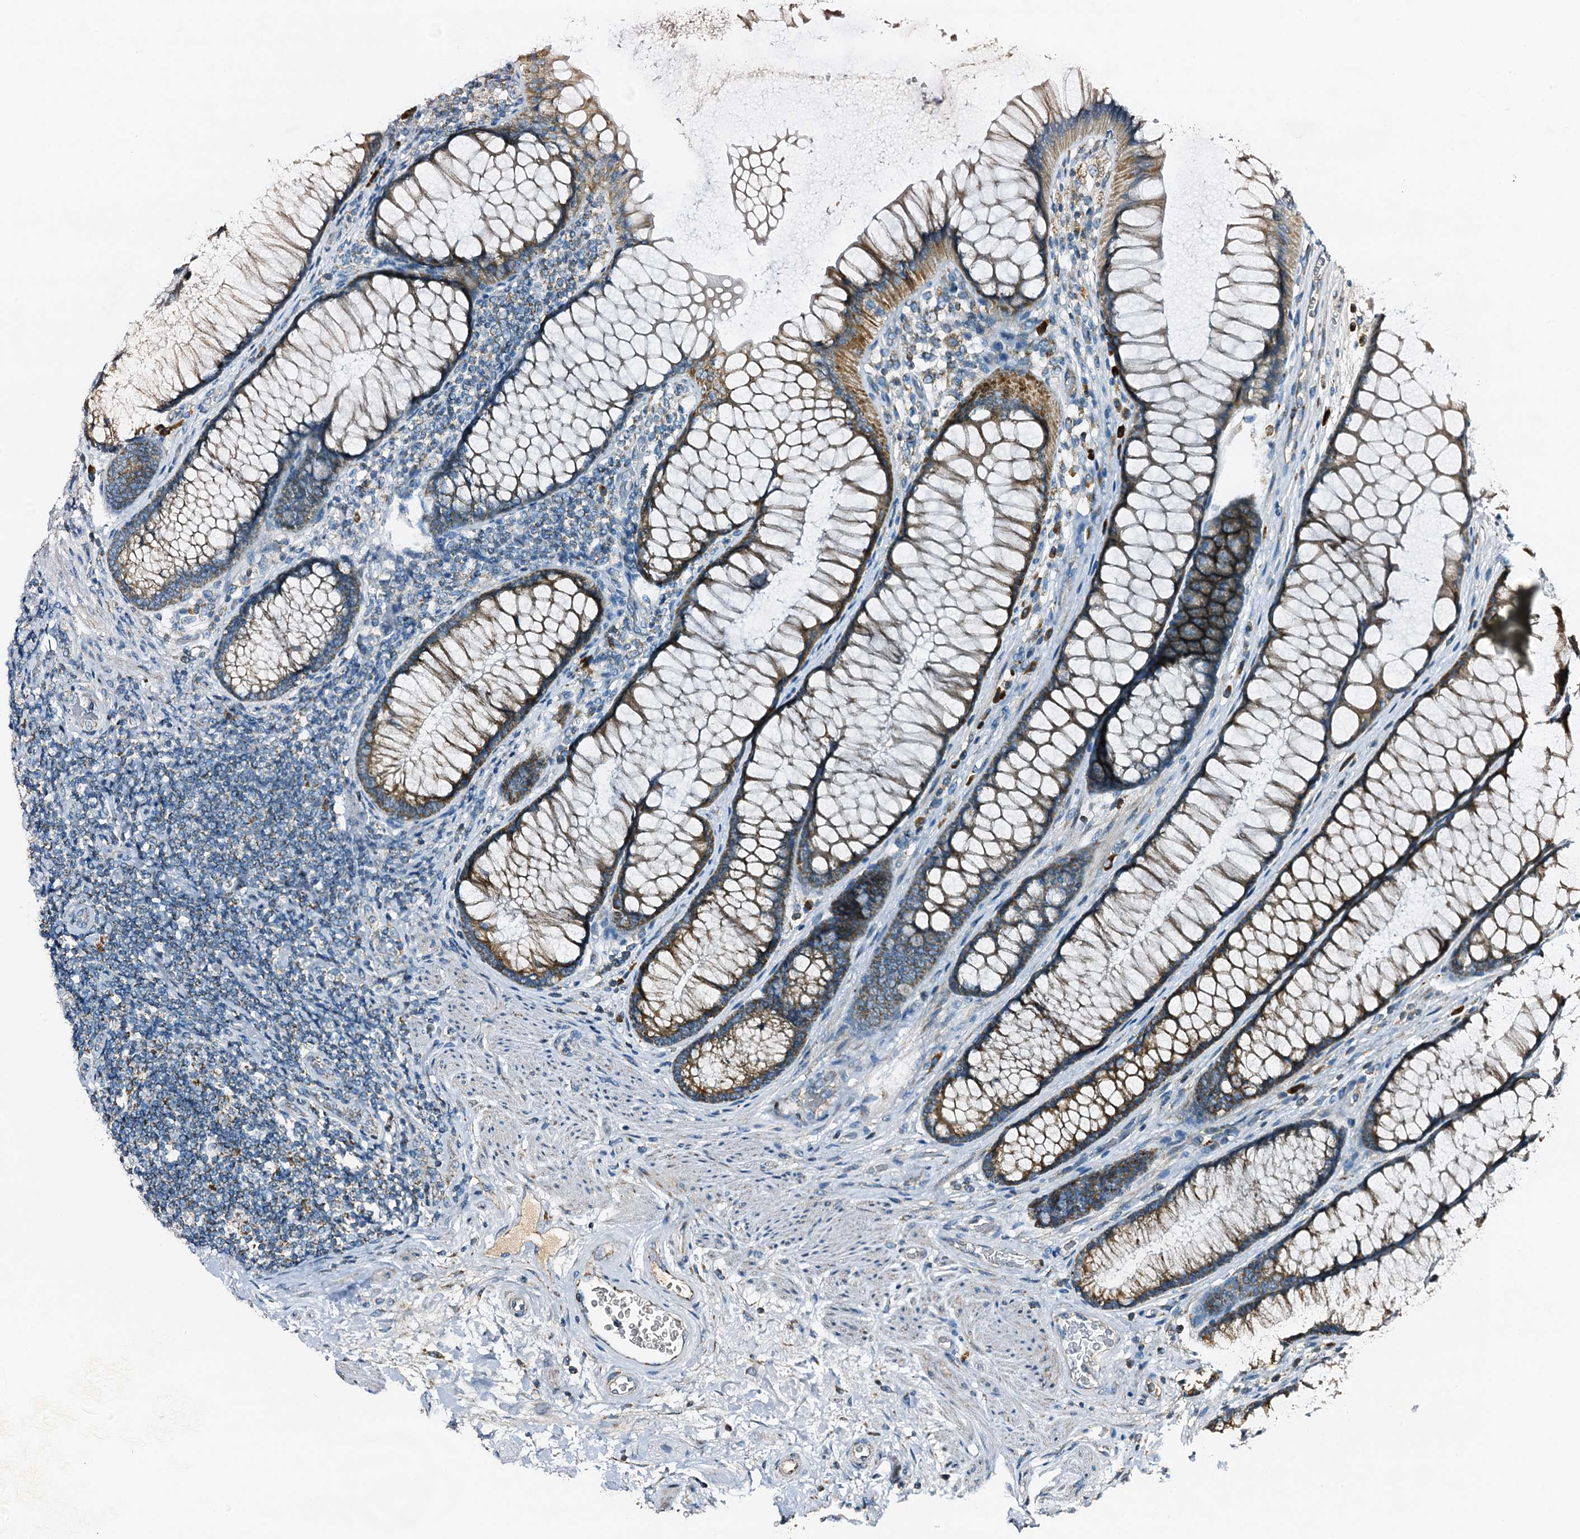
{"staining": {"intensity": "moderate", "quantity": "25%-75%", "location": "cytoplasmic/membranous"}, "tissue": "colon", "cell_type": "Endothelial cells", "image_type": "normal", "snomed": [{"axis": "morphology", "description": "Normal tissue, NOS"}, {"axis": "topography", "description": "Colon"}], "caption": "This is a photomicrograph of IHC staining of benign colon, which shows moderate positivity in the cytoplasmic/membranous of endothelial cells.", "gene": "POC1A", "patient": {"sex": "female", "age": 82}}